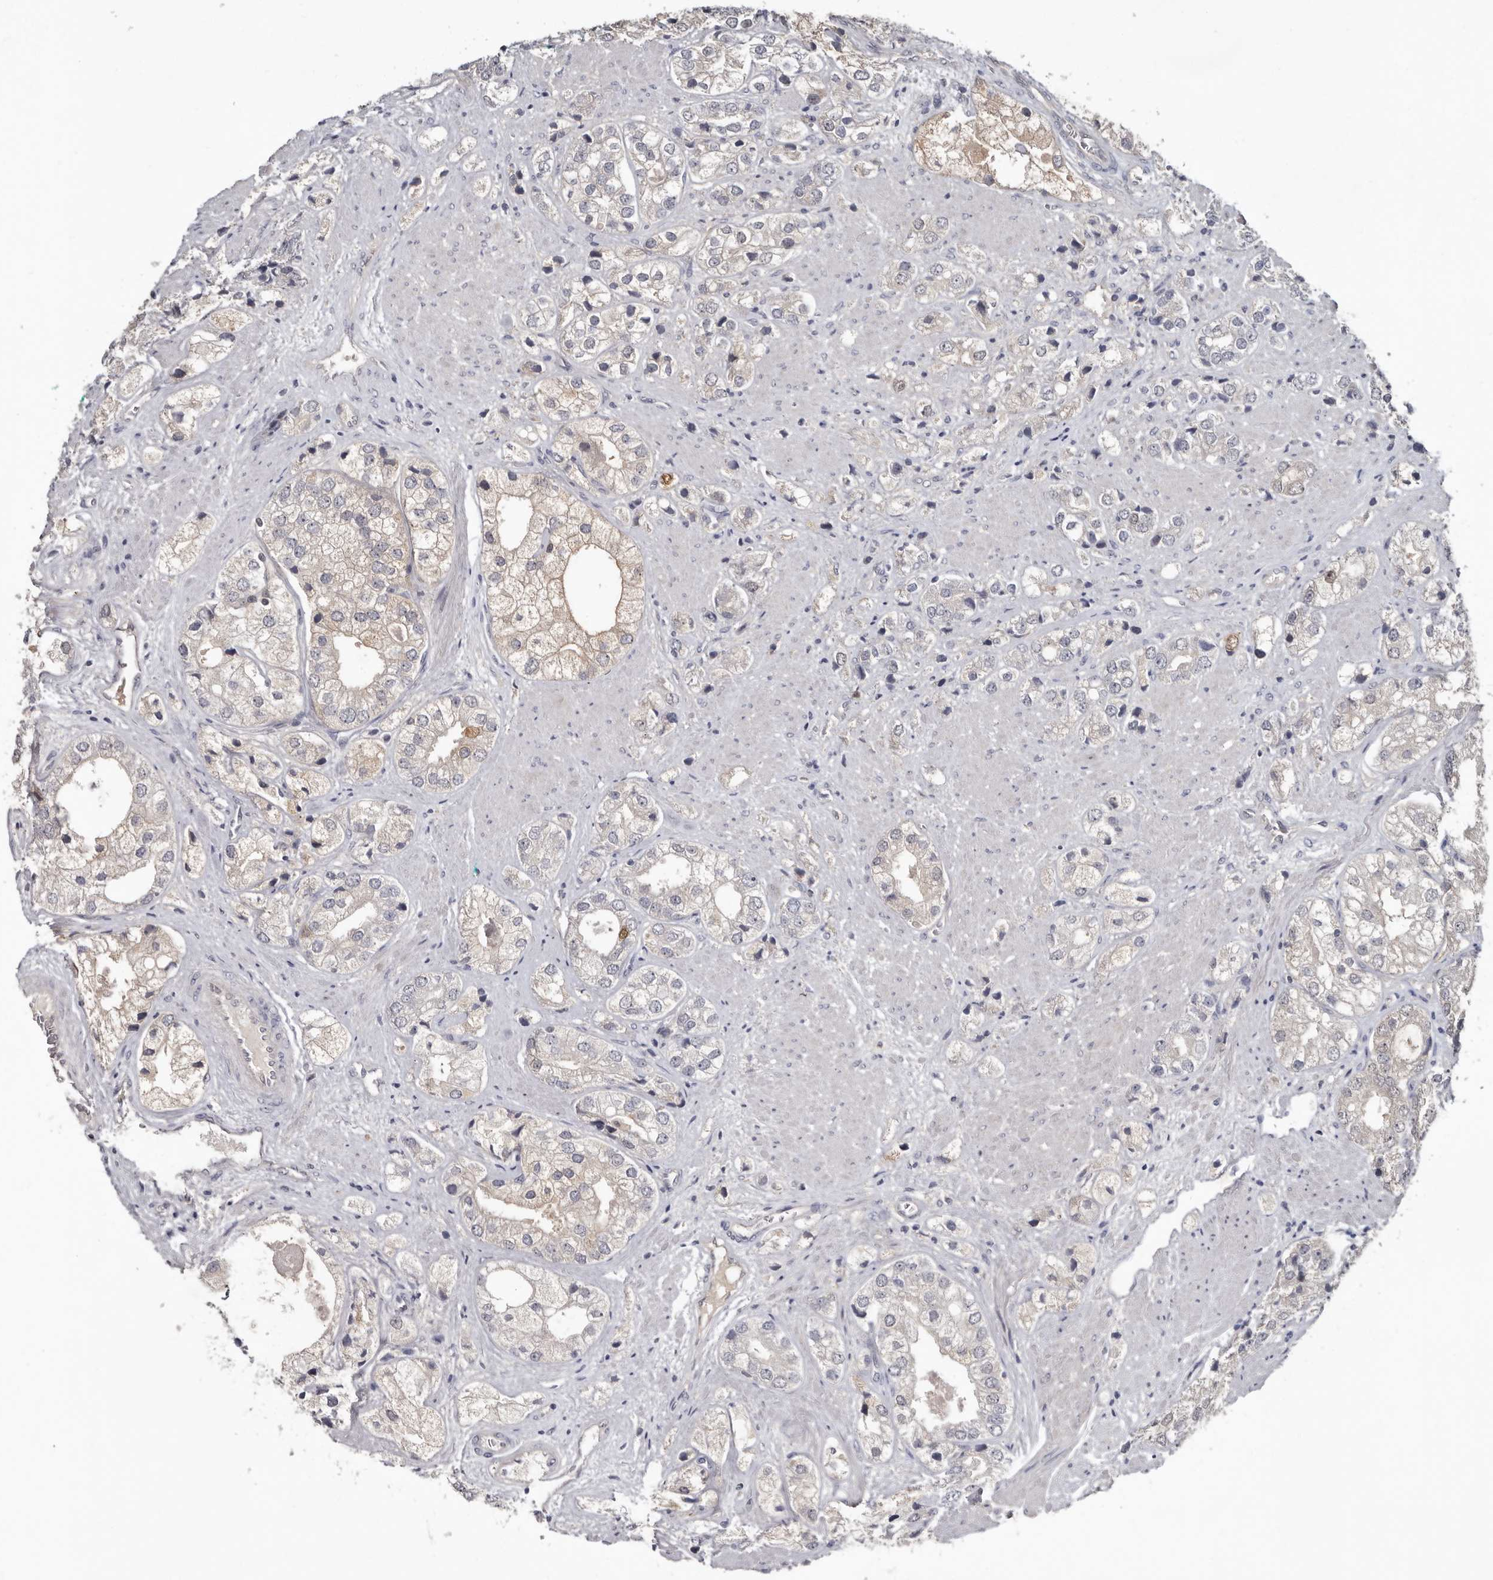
{"staining": {"intensity": "weak", "quantity": "<25%", "location": "cytoplasmic/membranous"}, "tissue": "prostate cancer", "cell_type": "Tumor cells", "image_type": "cancer", "snomed": [{"axis": "morphology", "description": "Adenocarcinoma, High grade"}, {"axis": "topography", "description": "Prostate"}], "caption": "Prostate cancer stained for a protein using immunohistochemistry displays no staining tumor cells.", "gene": "RBKS", "patient": {"sex": "male", "age": 50}}